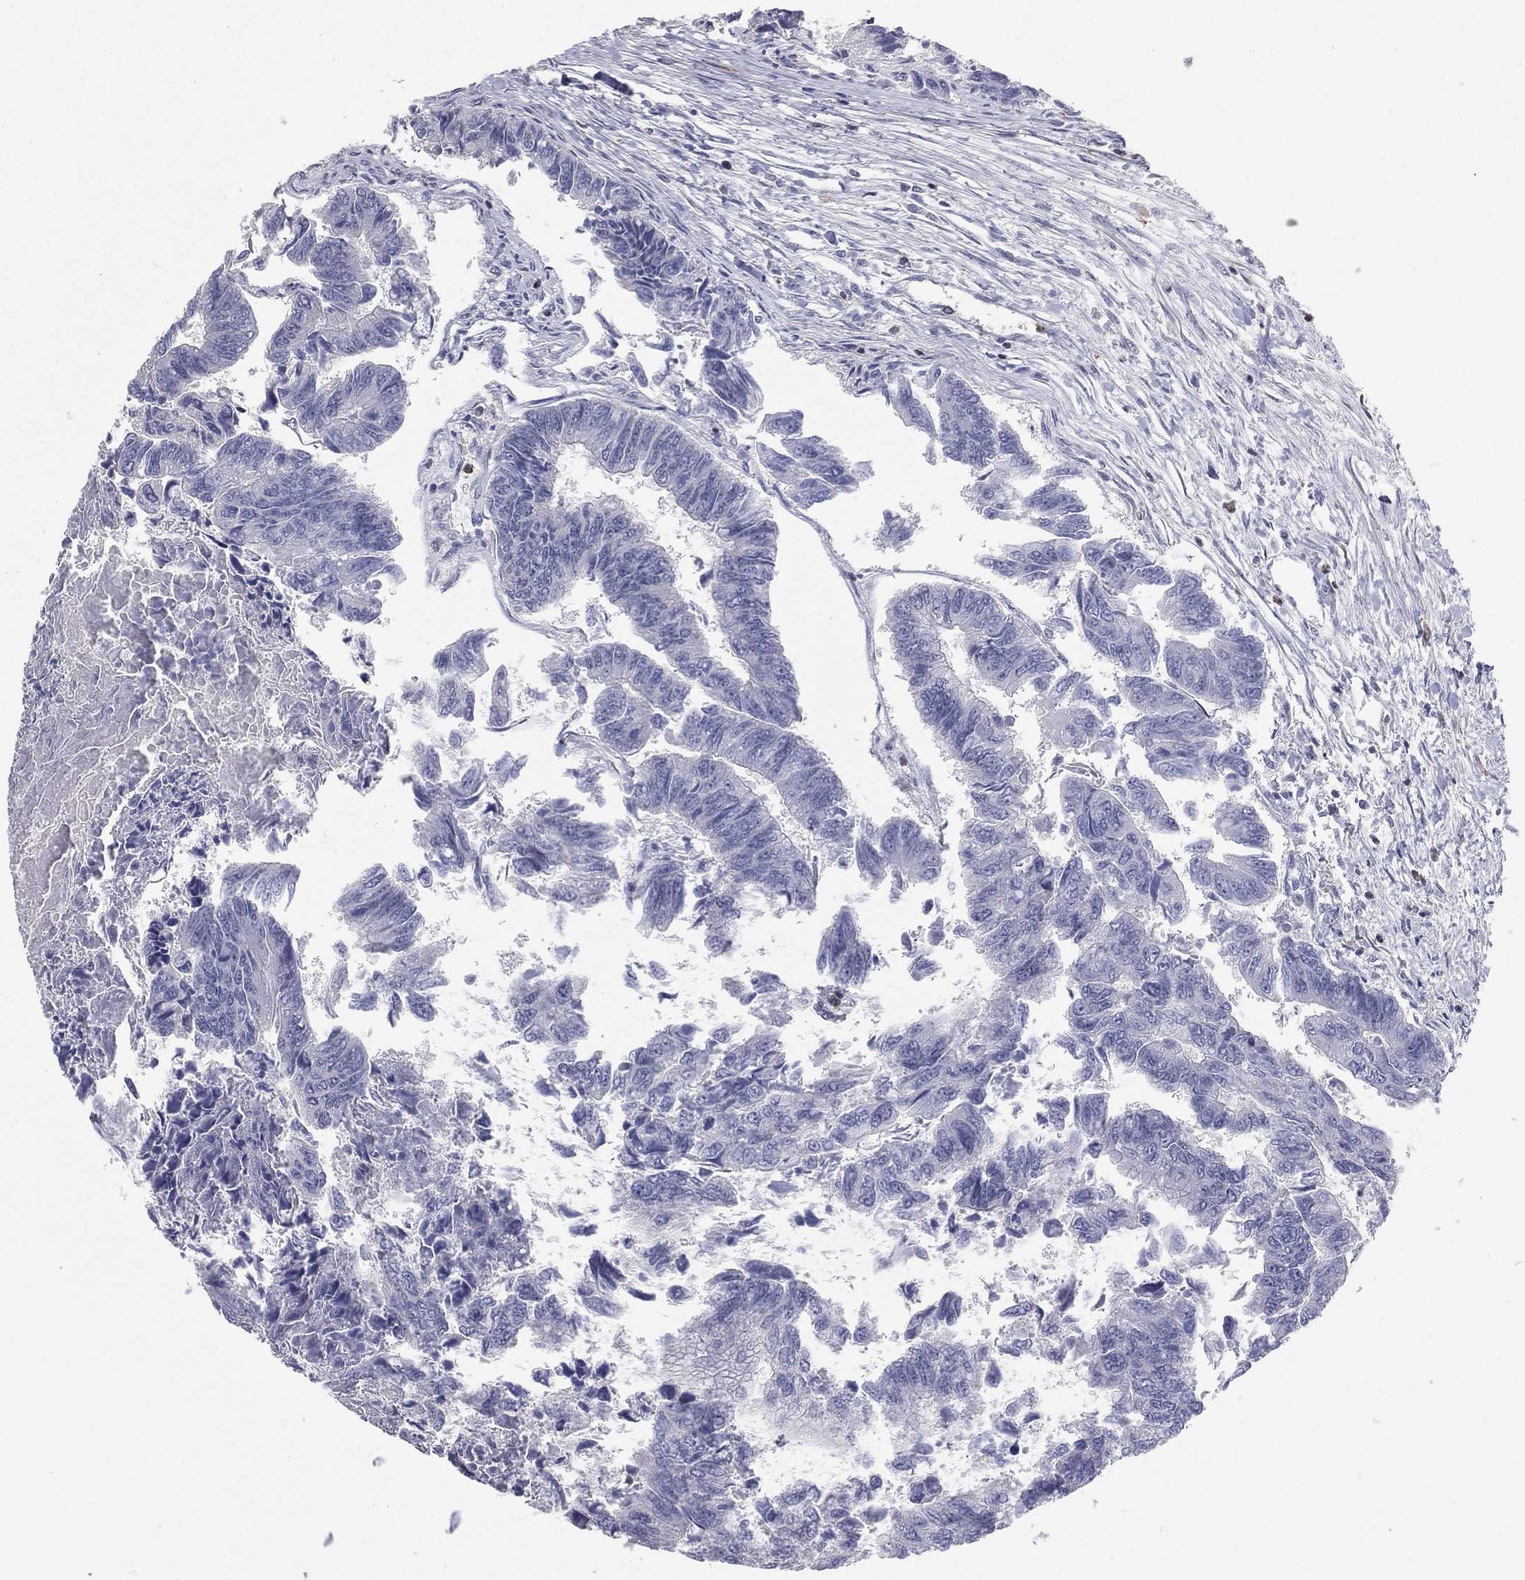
{"staining": {"intensity": "negative", "quantity": "none", "location": "none"}, "tissue": "colorectal cancer", "cell_type": "Tumor cells", "image_type": "cancer", "snomed": [{"axis": "morphology", "description": "Adenocarcinoma, NOS"}, {"axis": "topography", "description": "Colon"}], "caption": "An immunohistochemistry (IHC) histopathology image of adenocarcinoma (colorectal) is shown. There is no staining in tumor cells of adenocarcinoma (colorectal).", "gene": "PSTPIP1", "patient": {"sex": "female", "age": 65}}